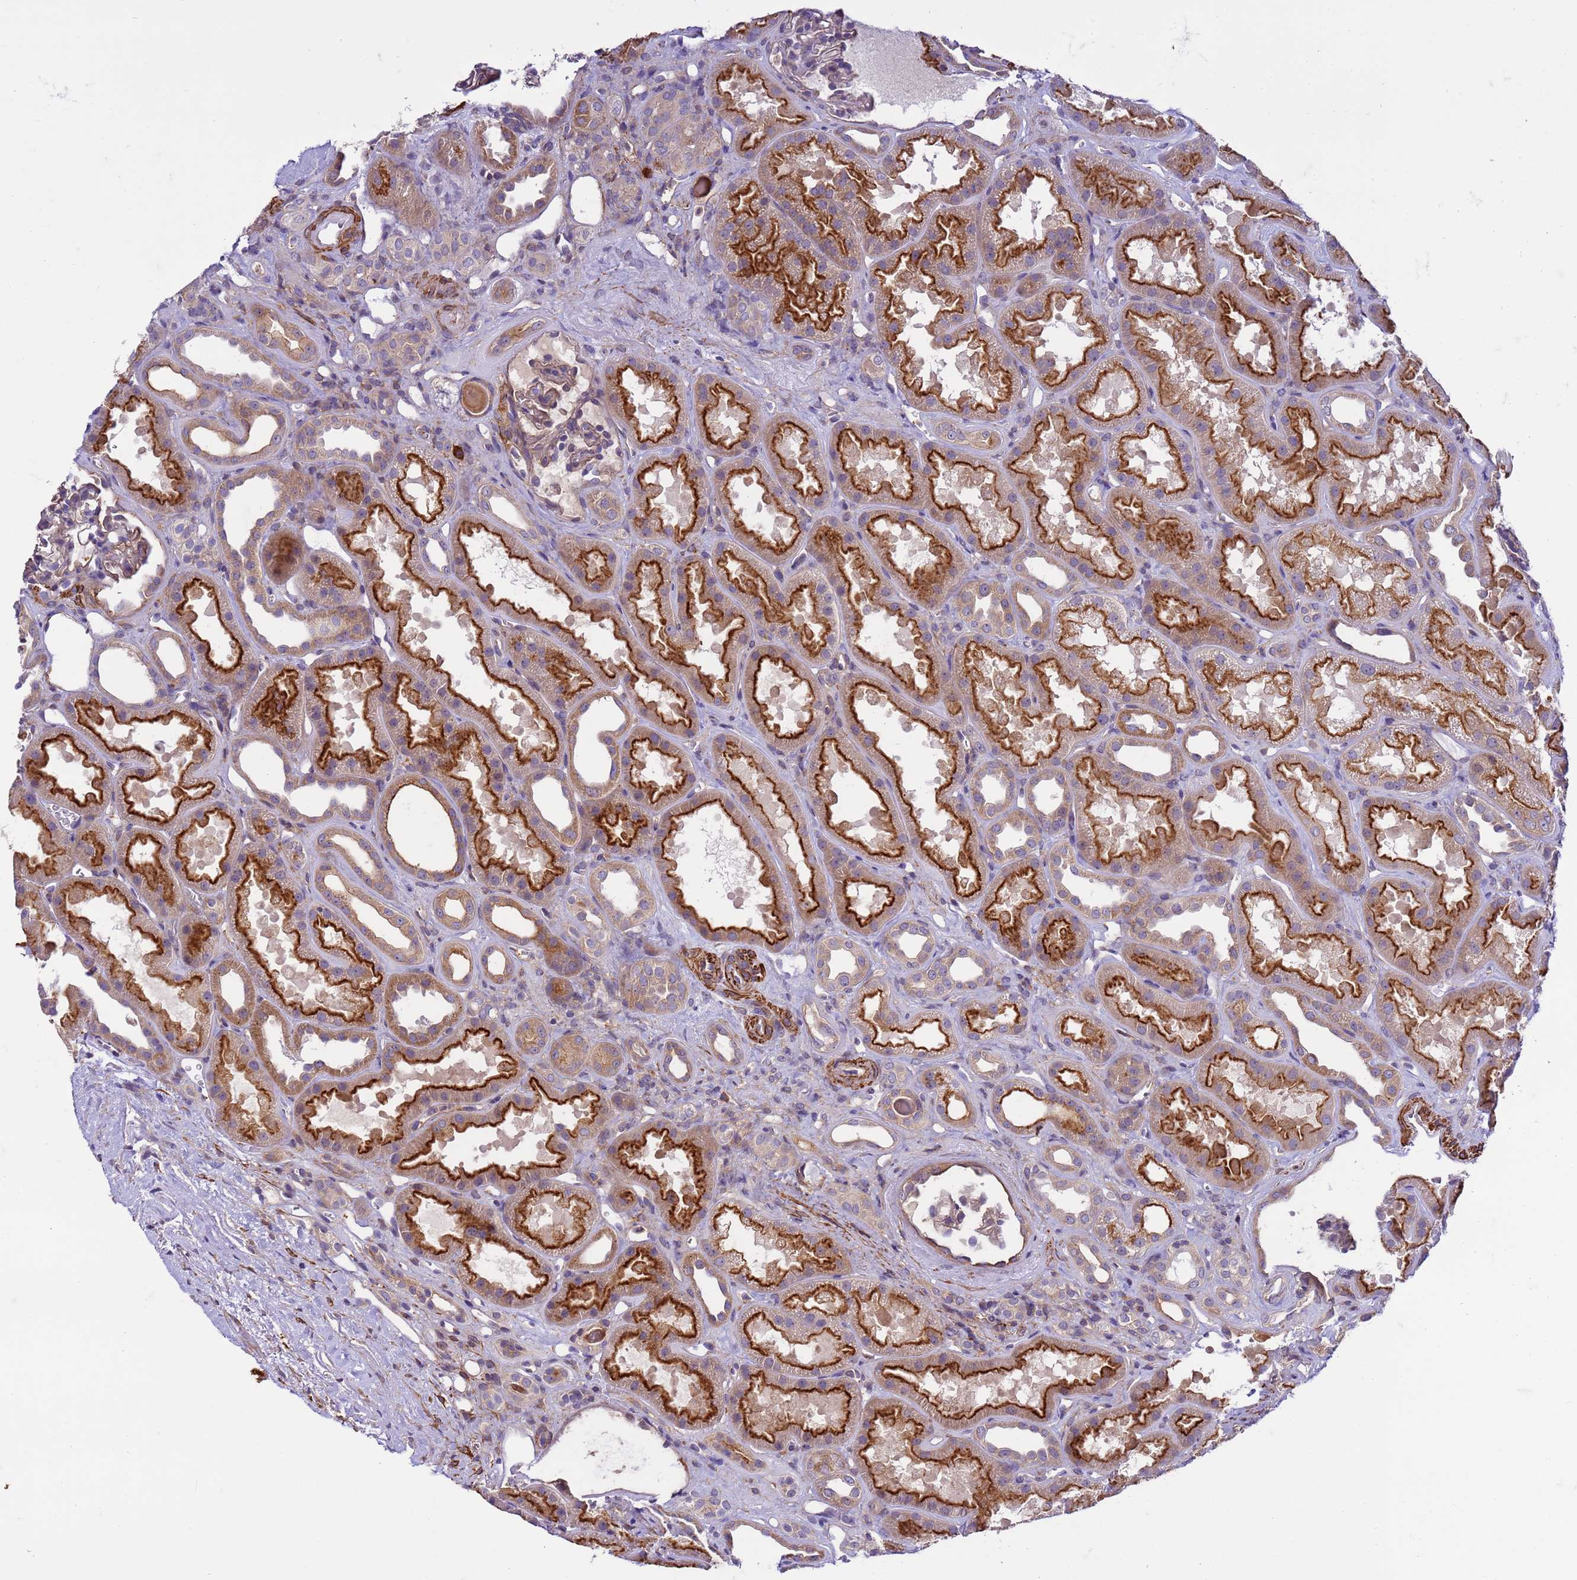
{"staining": {"intensity": "weak", "quantity": "<25%", "location": "cytoplasmic/membranous"}, "tissue": "kidney", "cell_type": "Cells in glomeruli", "image_type": "normal", "snomed": [{"axis": "morphology", "description": "Normal tissue, NOS"}, {"axis": "topography", "description": "Kidney"}], "caption": "IHC of benign human kidney reveals no expression in cells in glomeruli. (DAB IHC, high magnification).", "gene": "GEN1", "patient": {"sex": "male", "age": 61}}